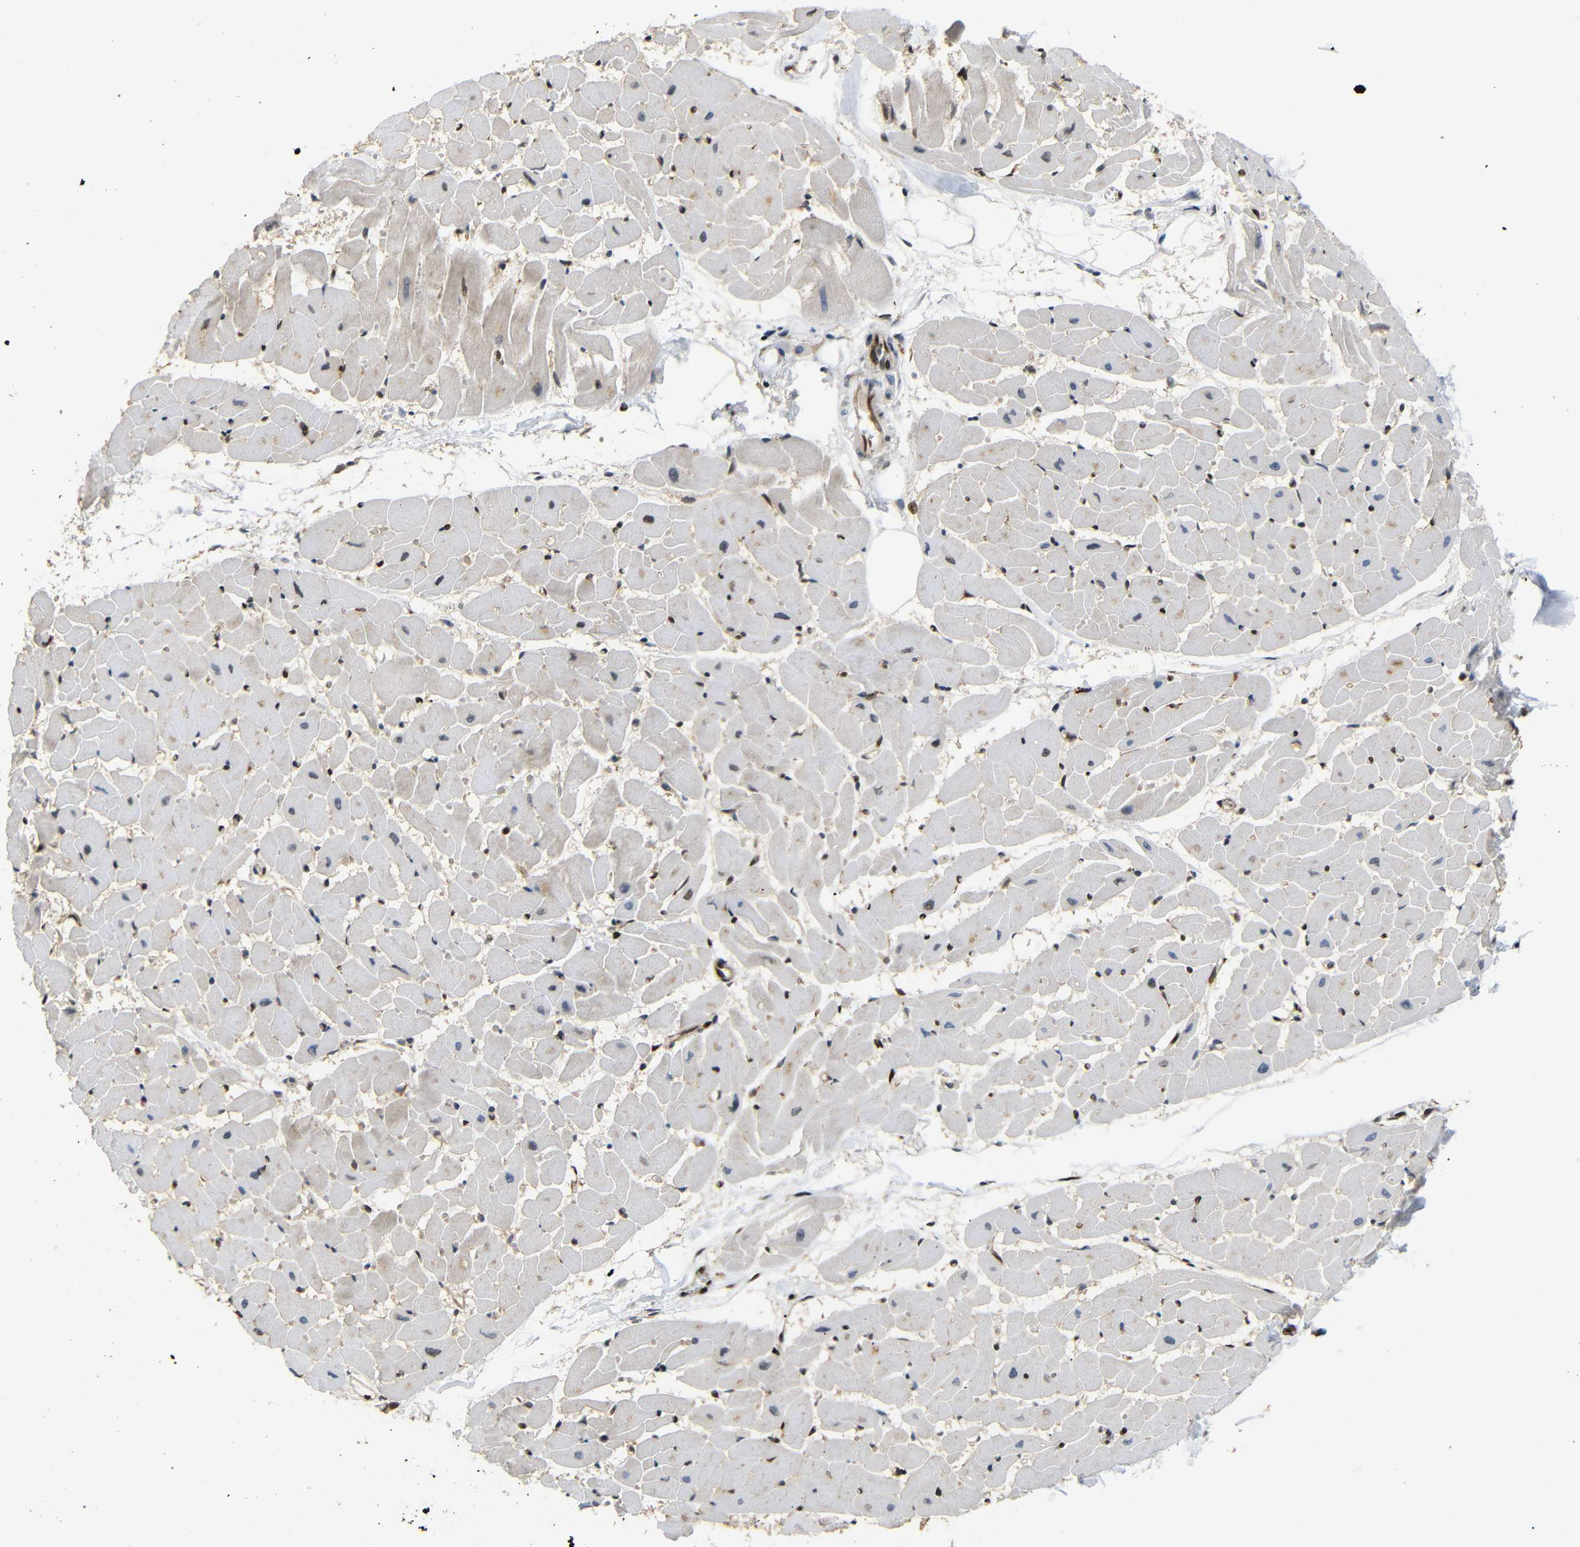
{"staining": {"intensity": "moderate", "quantity": "<25%", "location": "cytoplasmic/membranous"}, "tissue": "heart muscle", "cell_type": "Cardiomyocytes", "image_type": "normal", "snomed": [{"axis": "morphology", "description": "Normal tissue, NOS"}, {"axis": "topography", "description": "Heart"}], "caption": "The photomicrograph shows staining of normal heart muscle, revealing moderate cytoplasmic/membranous protein staining (brown color) within cardiomyocytes.", "gene": "SPCS2", "patient": {"sex": "female", "age": 19}}